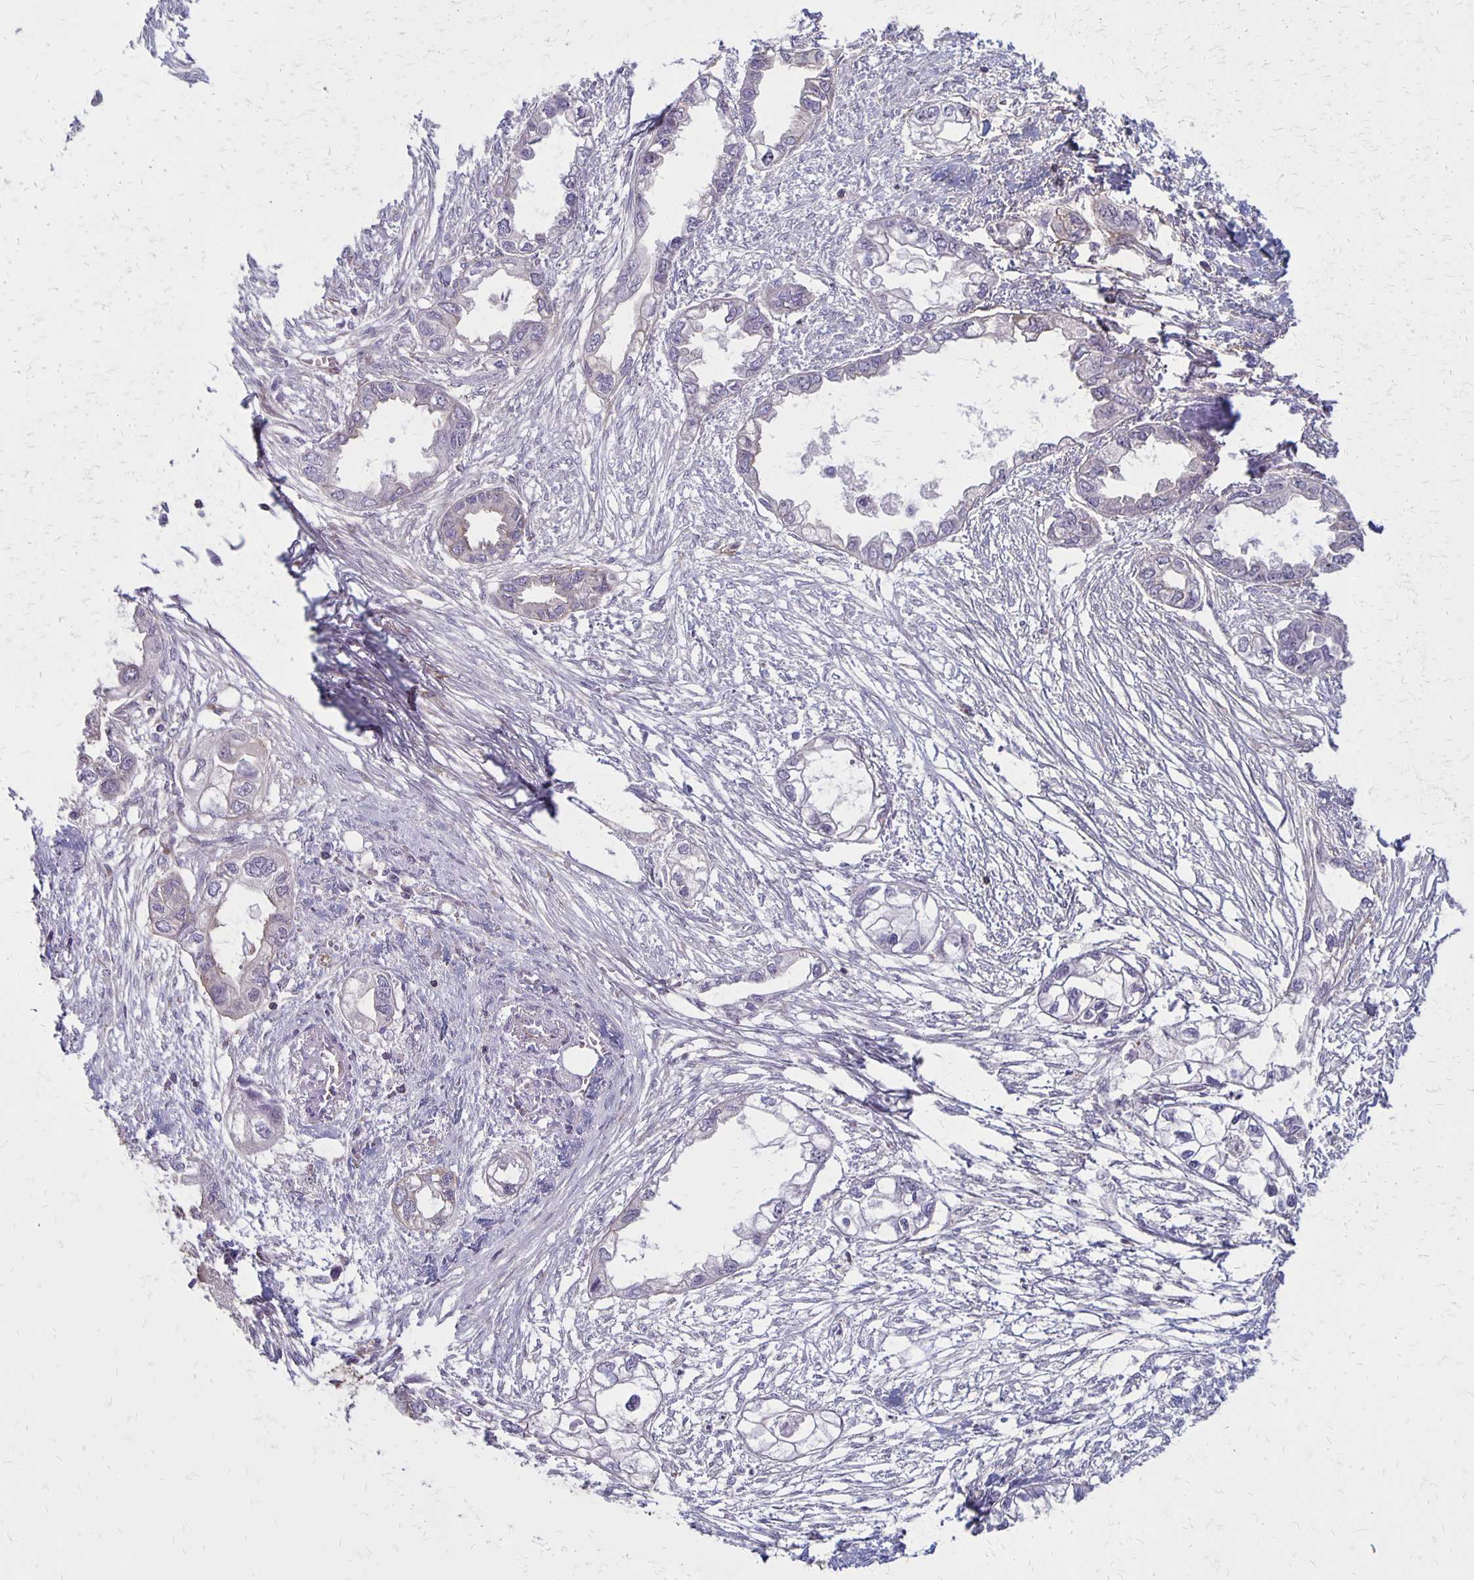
{"staining": {"intensity": "weak", "quantity": "25%-75%", "location": "cytoplasmic/membranous"}, "tissue": "endometrial cancer", "cell_type": "Tumor cells", "image_type": "cancer", "snomed": [{"axis": "morphology", "description": "Adenocarcinoma, NOS"}, {"axis": "morphology", "description": "Adenocarcinoma, metastatic, NOS"}, {"axis": "topography", "description": "Adipose tissue"}, {"axis": "topography", "description": "Endometrium"}], "caption": "DAB (3,3'-diaminobenzidine) immunohistochemical staining of human metastatic adenocarcinoma (endometrial) reveals weak cytoplasmic/membranous protein positivity in about 25%-75% of tumor cells.", "gene": "SEPTIN5", "patient": {"sex": "female", "age": 67}}